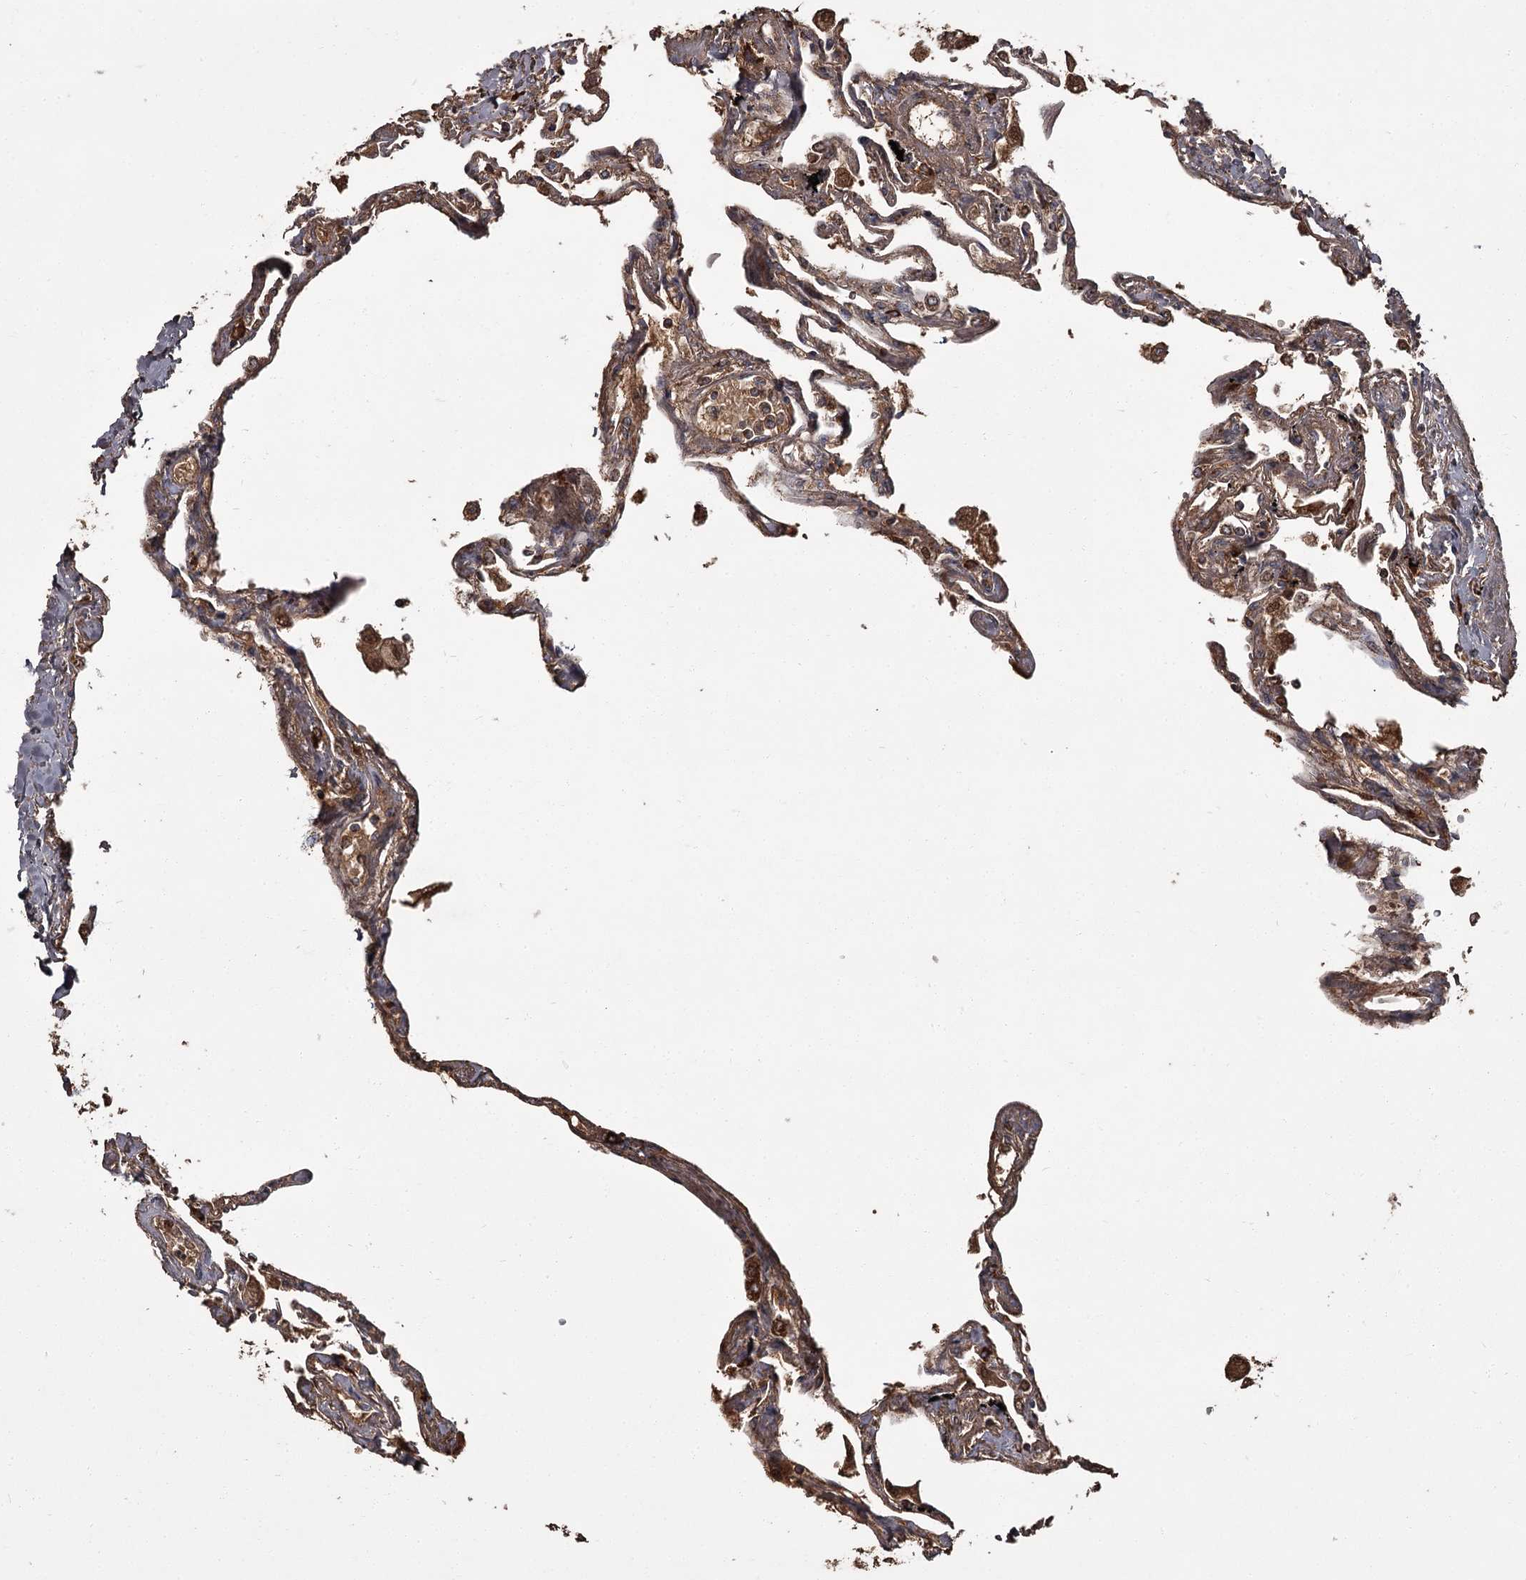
{"staining": {"intensity": "moderate", "quantity": ">75%", "location": "cytoplasmic/membranous"}, "tissue": "lung", "cell_type": "Alveolar cells", "image_type": "normal", "snomed": [{"axis": "morphology", "description": "Normal tissue, NOS"}, {"axis": "topography", "description": "Lung"}], "caption": "Protein expression analysis of unremarkable human lung reveals moderate cytoplasmic/membranous positivity in about >75% of alveolar cells. (Brightfield microscopy of DAB IHC at high magnification).", "gene": "THAP9", "patient": {"sex": "female", "age": 67}}